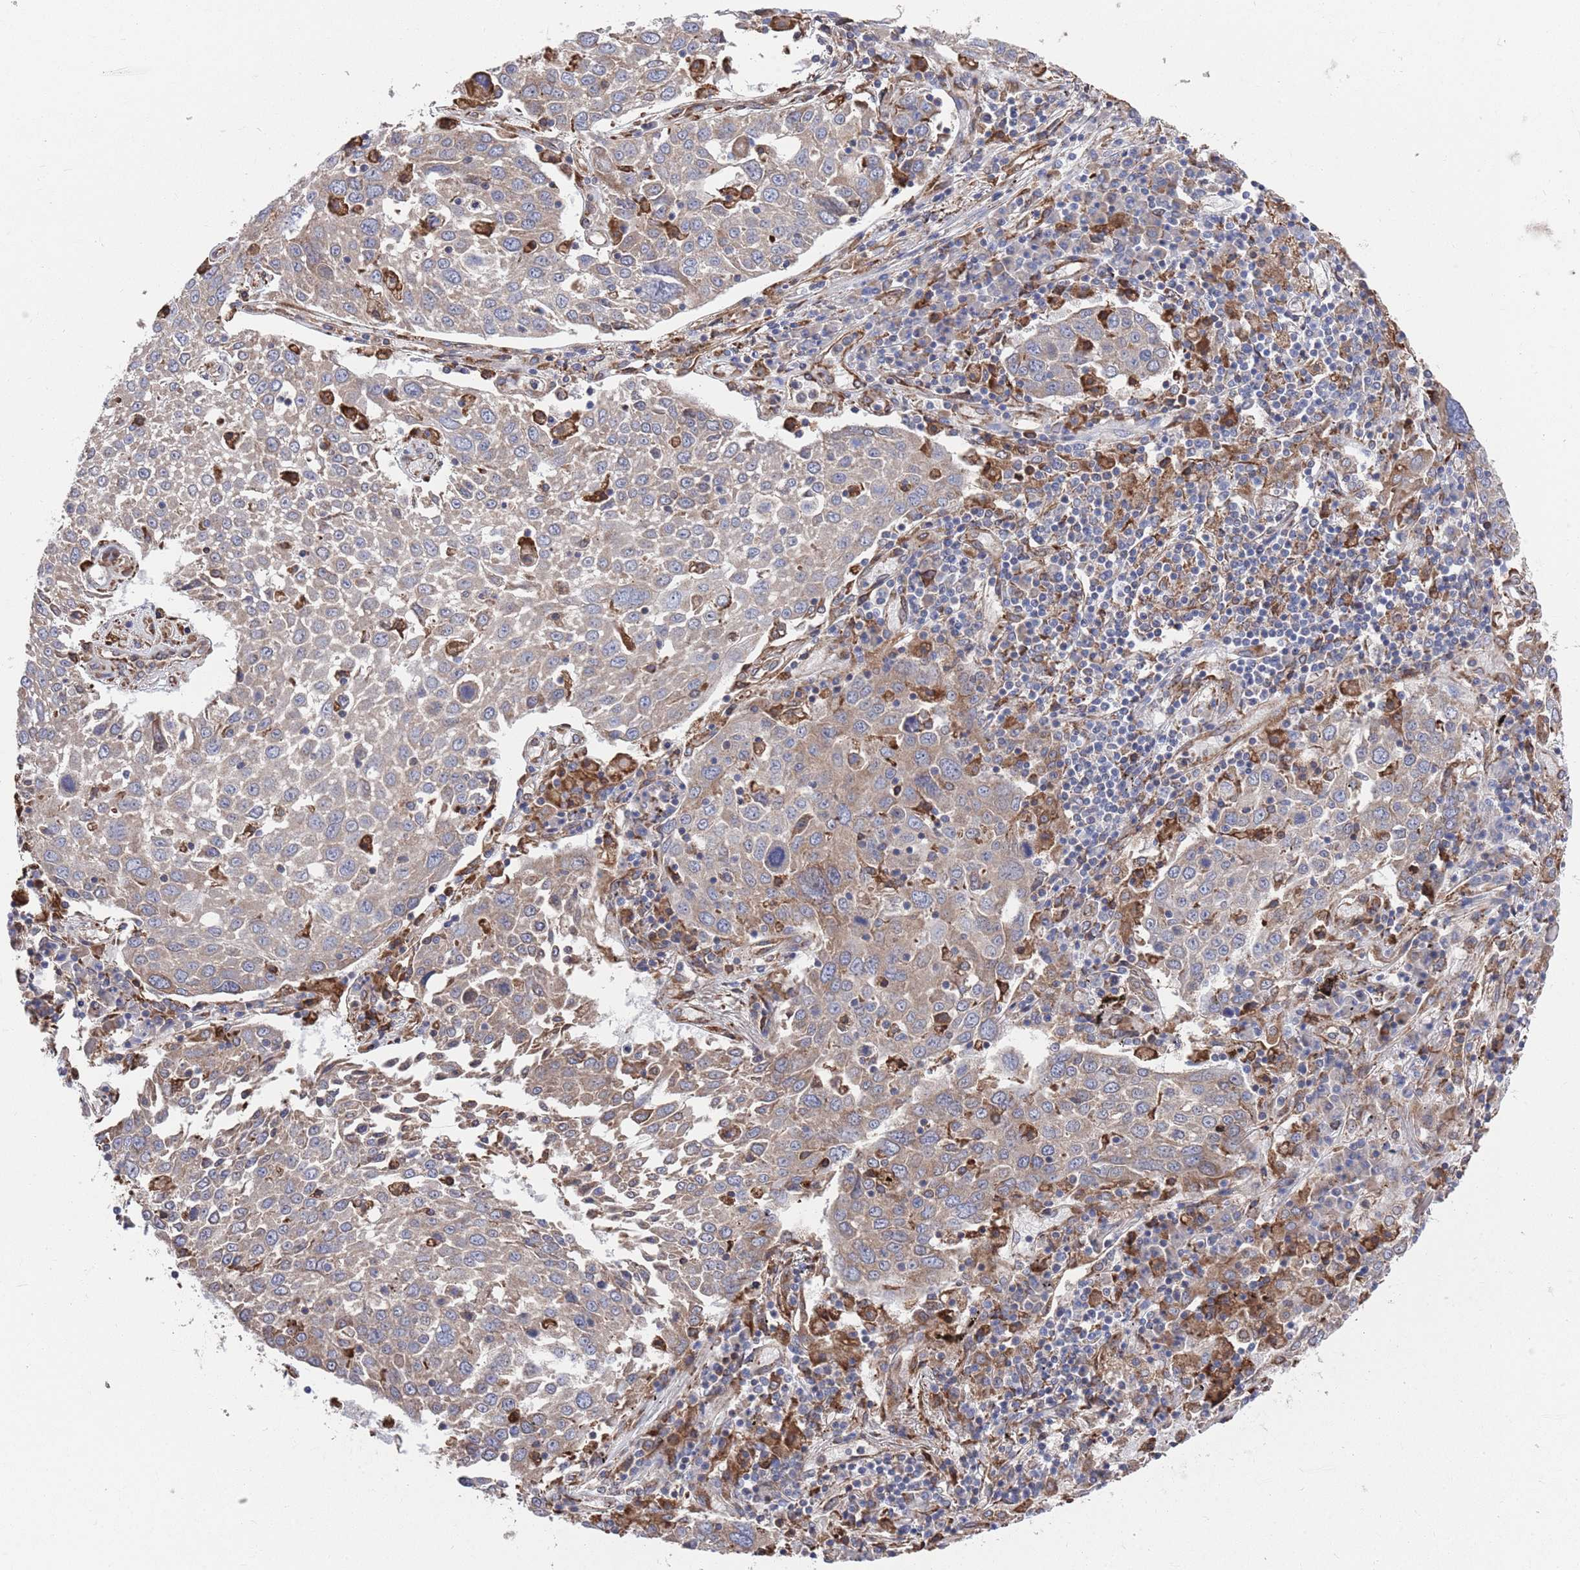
{"staining": {"intensity": "weak", "quantity": "25%-75%", "location": "cytoplasmic/membranous"}, "tissue": "lung cancer", "cell_type": "Tumor cells", "image_type": "cancer", "snomed": [{"axis": "morphology", "description": "Squamous cell carcinoma, NOS"}, {"axis": "topography", "description": "Lung"}], "caption": "Protein analysis of lung cancer (squamous cell carcinoma) tissue shows weak cytoplasmic/membranous expression in approximately 25%-75% of tumor cells. (DAB (3,3'-diaminobenzidine) IHC with brightfield microscopy, high magnification).", "gene": "GID8", "patient": {"sex": "male", "age": 65}}